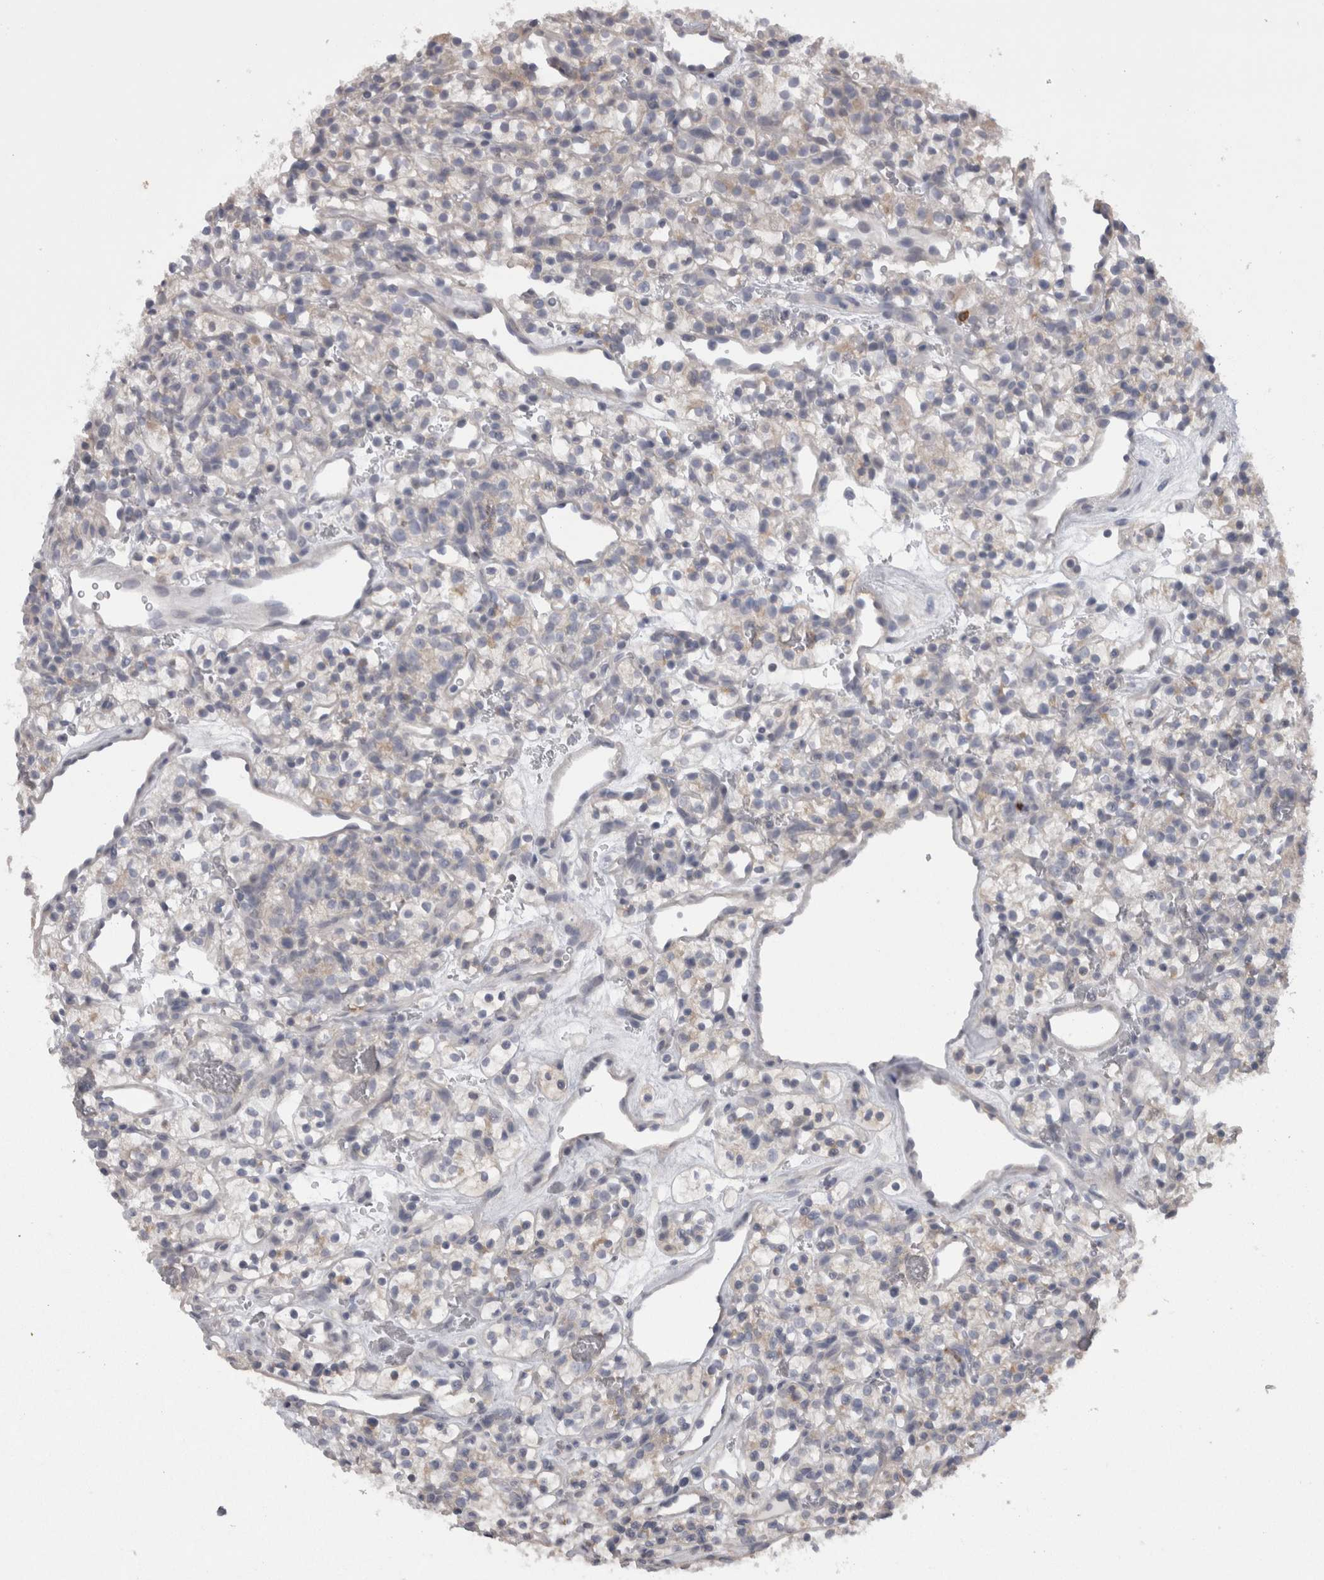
{"staining": {"intensity": "weak", "quantity": "25%-75%", "location": "cytoplasmic/membranous"}, "tissue": "renal cancer", "cell_type": "Tumor cells", "image_type": "cancer", "snomed": [{"axis": "morphology", "description": "Adenocarcinoma, NOS"}, {"axis": "topography", "description": "Kidney"}], "caption": "Immunohistochemical staining of adenocarcinoma (renal) displays low levels of weak cytoplasmic/membranous staining in about 25%-75% of tumor cells.", "gene": "CAMK2D", "patient": {"sex": "female", "age": 57}}